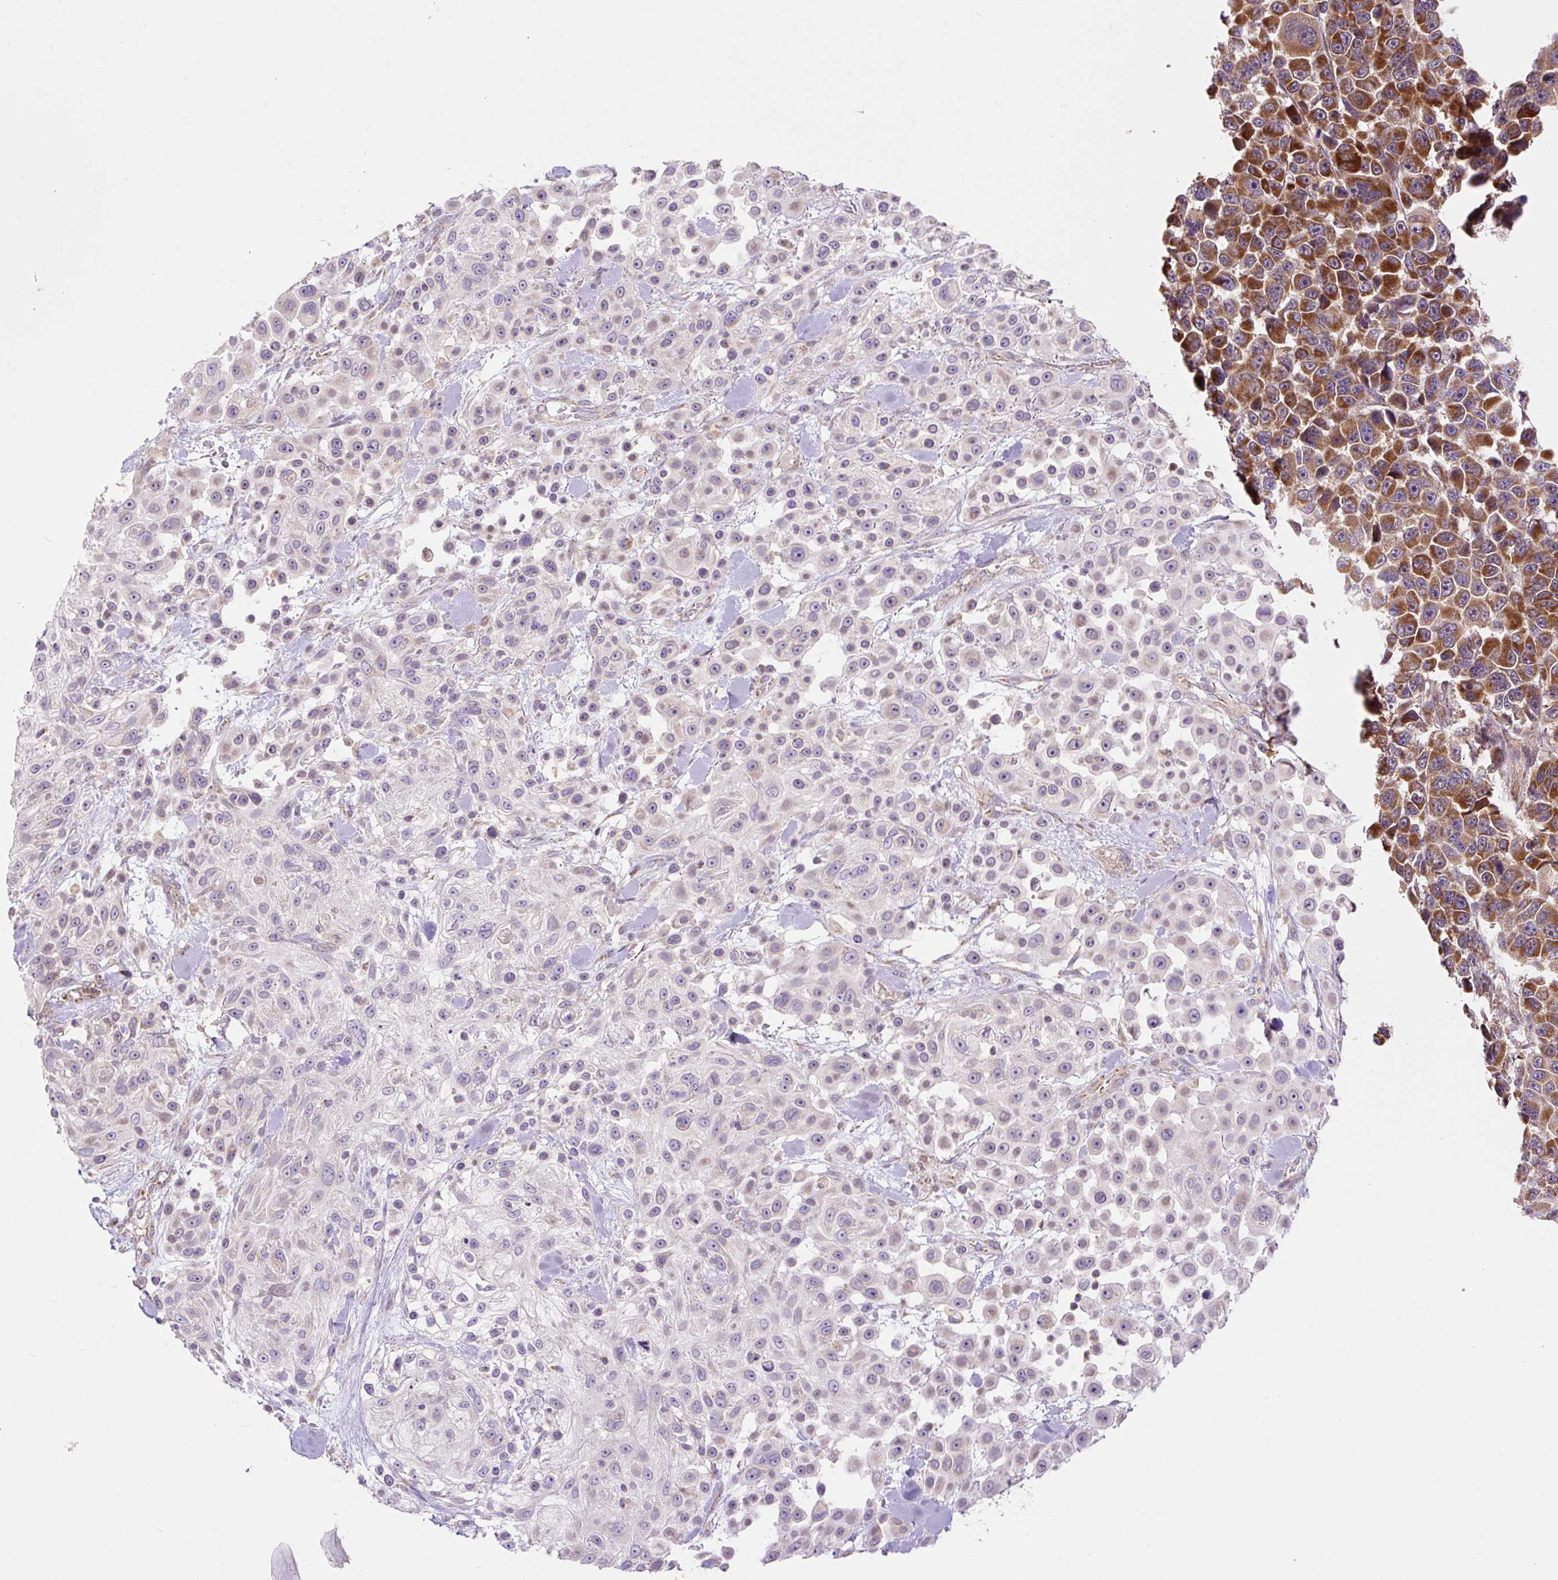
{"staining": {"intensity": "weak", "quantity": "<25%", "location": "cytoplasmic/membranous"}, "tissue": "skin cancer", "cell_type": "Tumor cells", "image_type": "cancer", "snomed": [{"axis": "morphology", "description": "Squamous cell carcinoma, NOS"}, {"axis": "topography", "description": "Skin"}], "caption": "There is no significant positivity in tumor cells of skin cancer (squamous cell carcinoma).", "gene": "TRIAP1", "patient": {"sex": "male", "age": 67}}